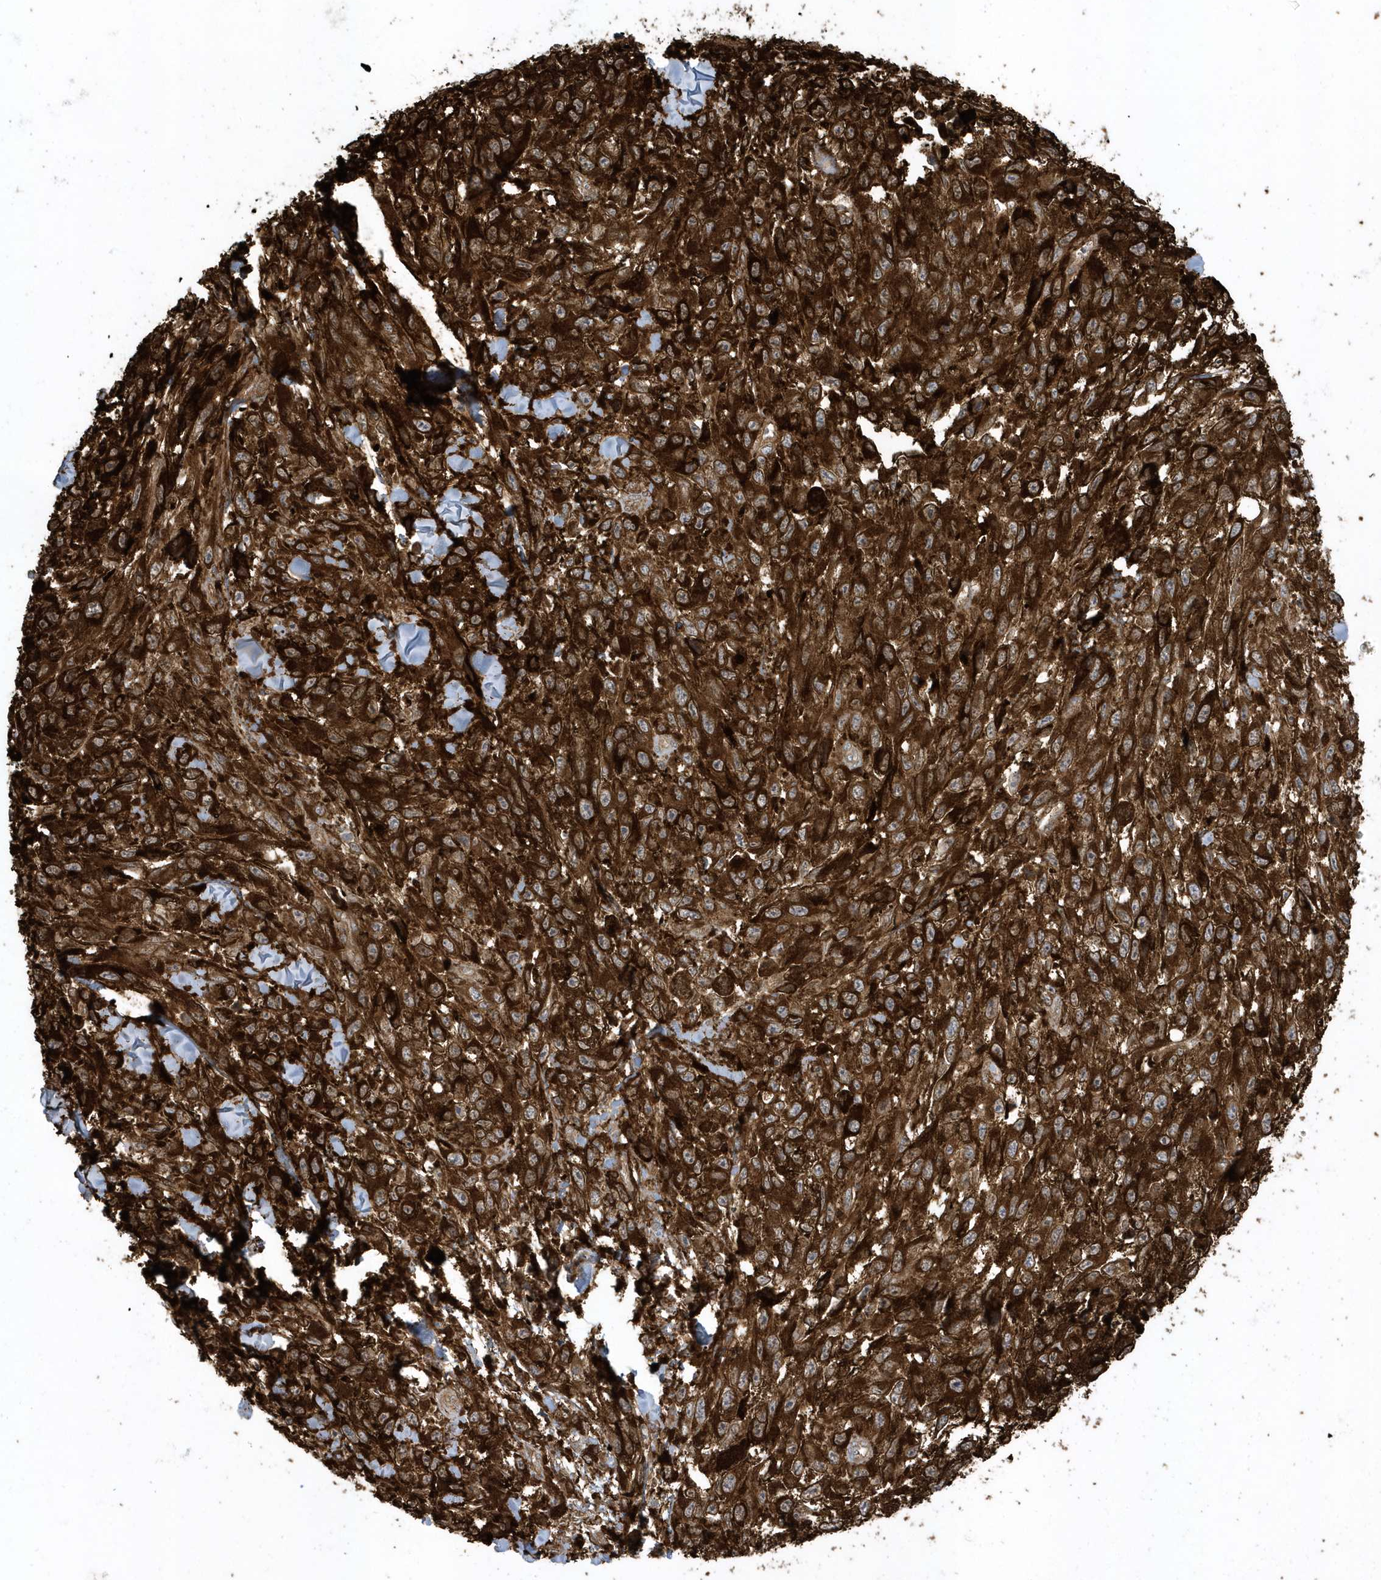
{"staining": {"intensity": "strong", "quantity": ">75%", "location": "cytoplasmic/membranous"}, "tissue": "melanoma", "cell_type": "Tumor cells", "image_type": "cancer", "snomed": [{"axis": "morphology", "description": "Malignant melanoma, NOS"}, {"axis": "topography", "description": "Skin"}], "caption": "DAB immunohistochemical staining of human melanoma reveals strong cytoplasmic/membranous protein positivity in approximately >75% of tumor cells.", "gene": "CLCN6", "patient": {"sex": "female", "age": 96}}